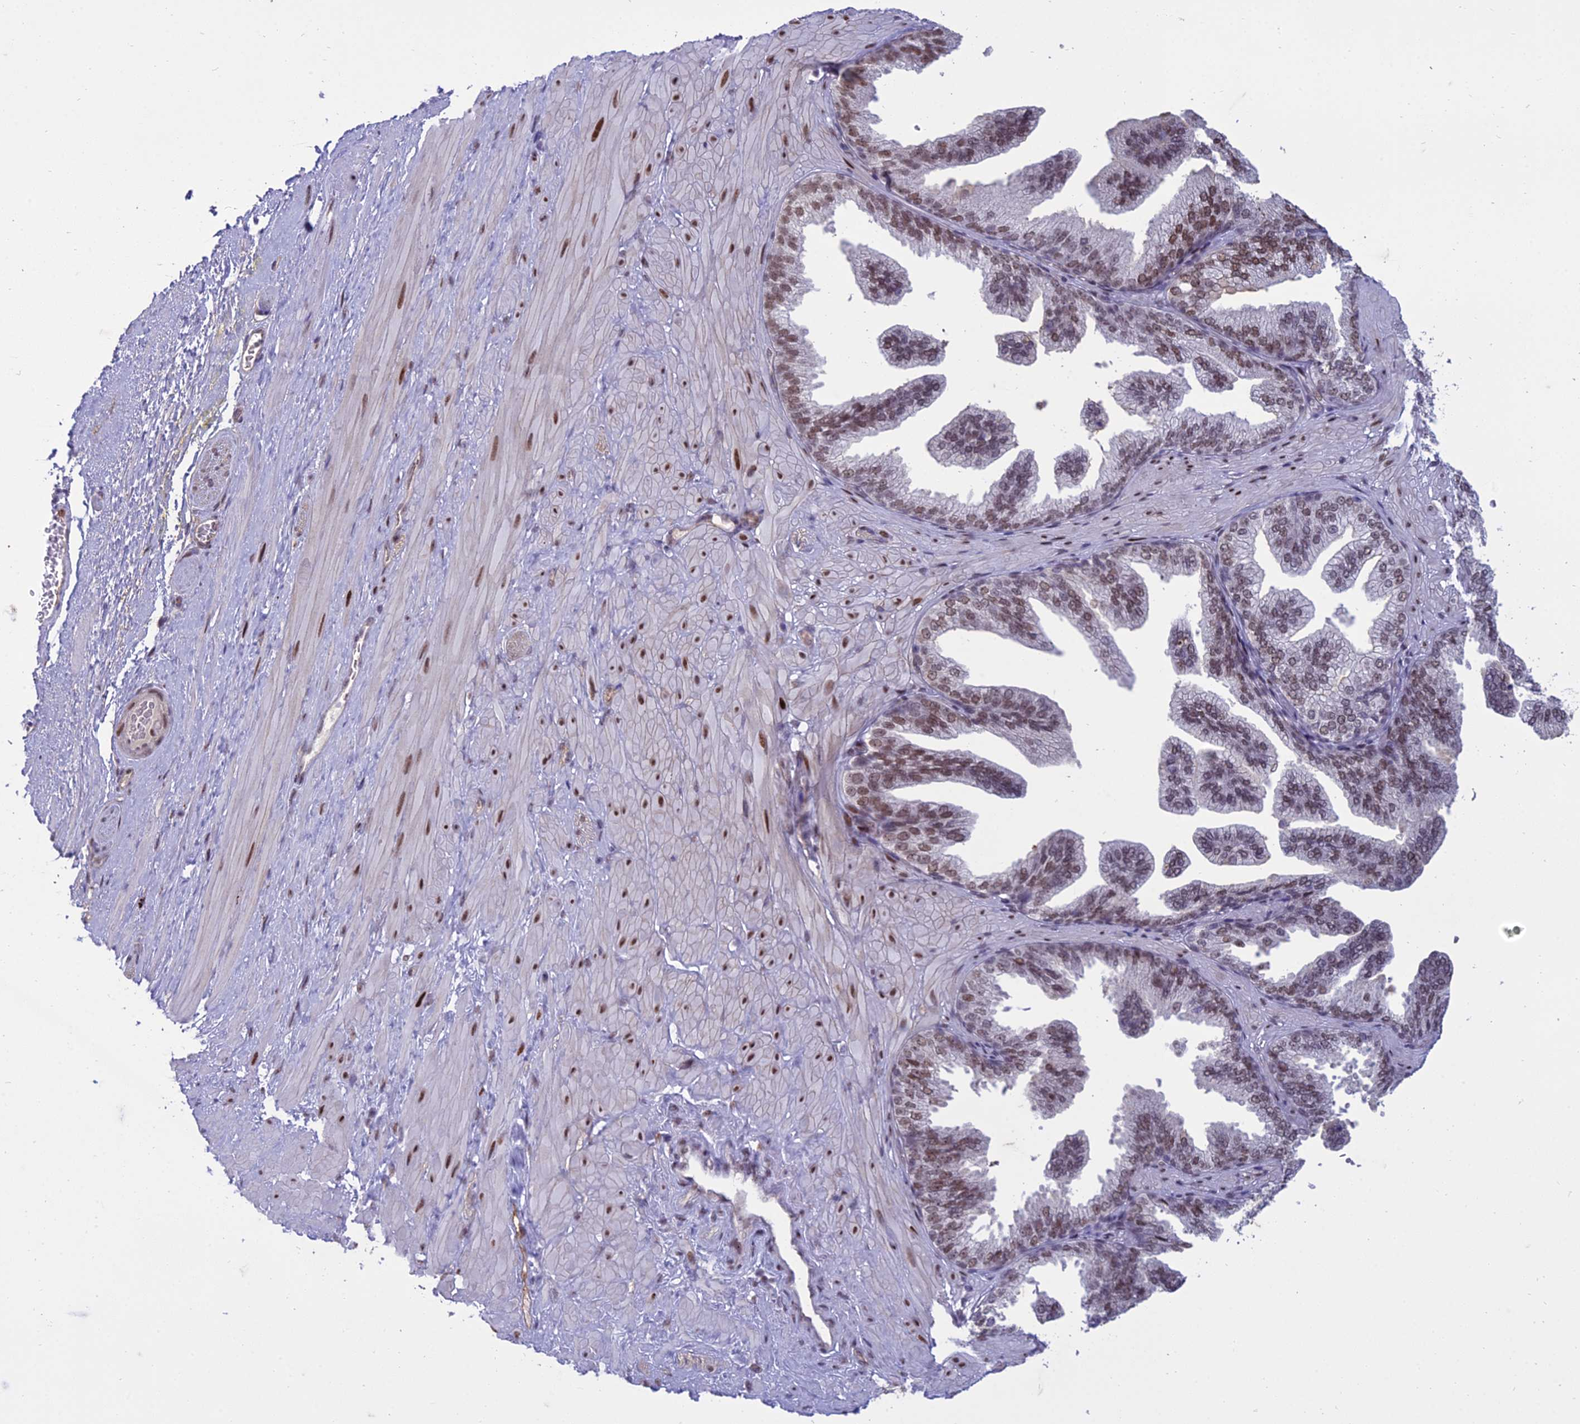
{"staining": {"intensity": "moderate", "quantity": "<25%", "location": "cytoplasmic/membranous"}, "tissue": "adipose tissue", "cell_type": "Adipocytes", "image_type": "normal", "snomed": [{"axis": "morphology", "description": "Normal tissue, NOS"}, {"axis": "morphology", "description": "Adenocarcinoma, Low grade"}, {"axis": "topography", "description": "Prostate"}, {"axis": "topography", "description": "Peripheral nerve tissue"}], "caption": "Adipose tissue stained with DAB IHC exhibits low levels of moderate cytoplasmic/membranous positivity in about <25% of adipocytes.", "gene": "RANBP3", "patient": {"sex": "male", "age": 63}}